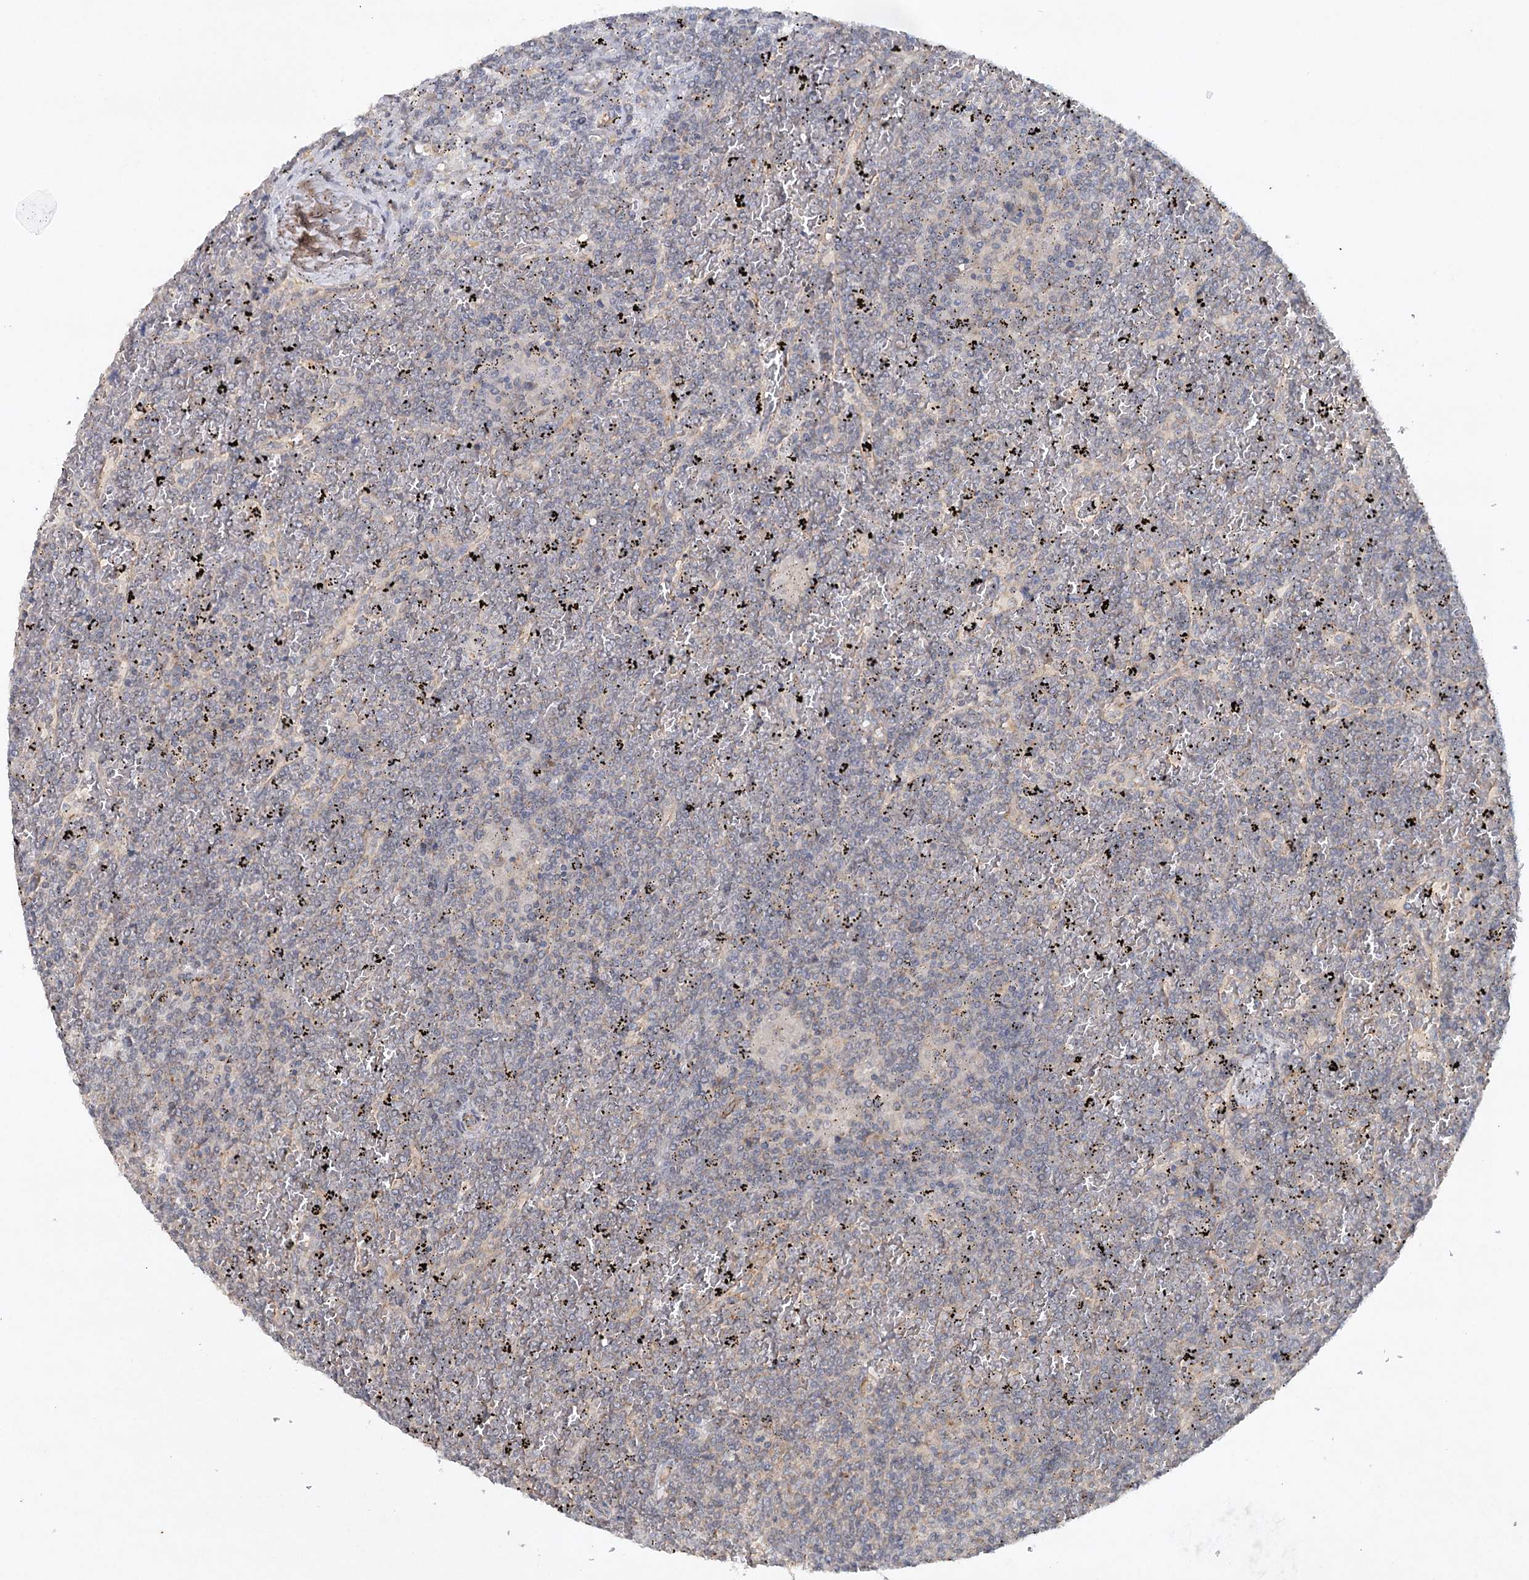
{"staining": {"intensity": "negative", "quantity": "none", "location": "none"}, "tissue": "lymphoma", "cell_type": "Tumor cells", "image_type": "cancer", "snomed": [{"axis": "morphology", "description": "Malignant lymphoma, non-Hodgkin's type, Low grade"}, {"axis": "topography", "description": "Spleen"}], "caption": "High power microscopy histopathology image of an immunohistochemistry image of lymphoma, revealing no significant staining in tumor cells.", "gene": "SYNPO", "patient": {"sex": "female", "age": 19}}